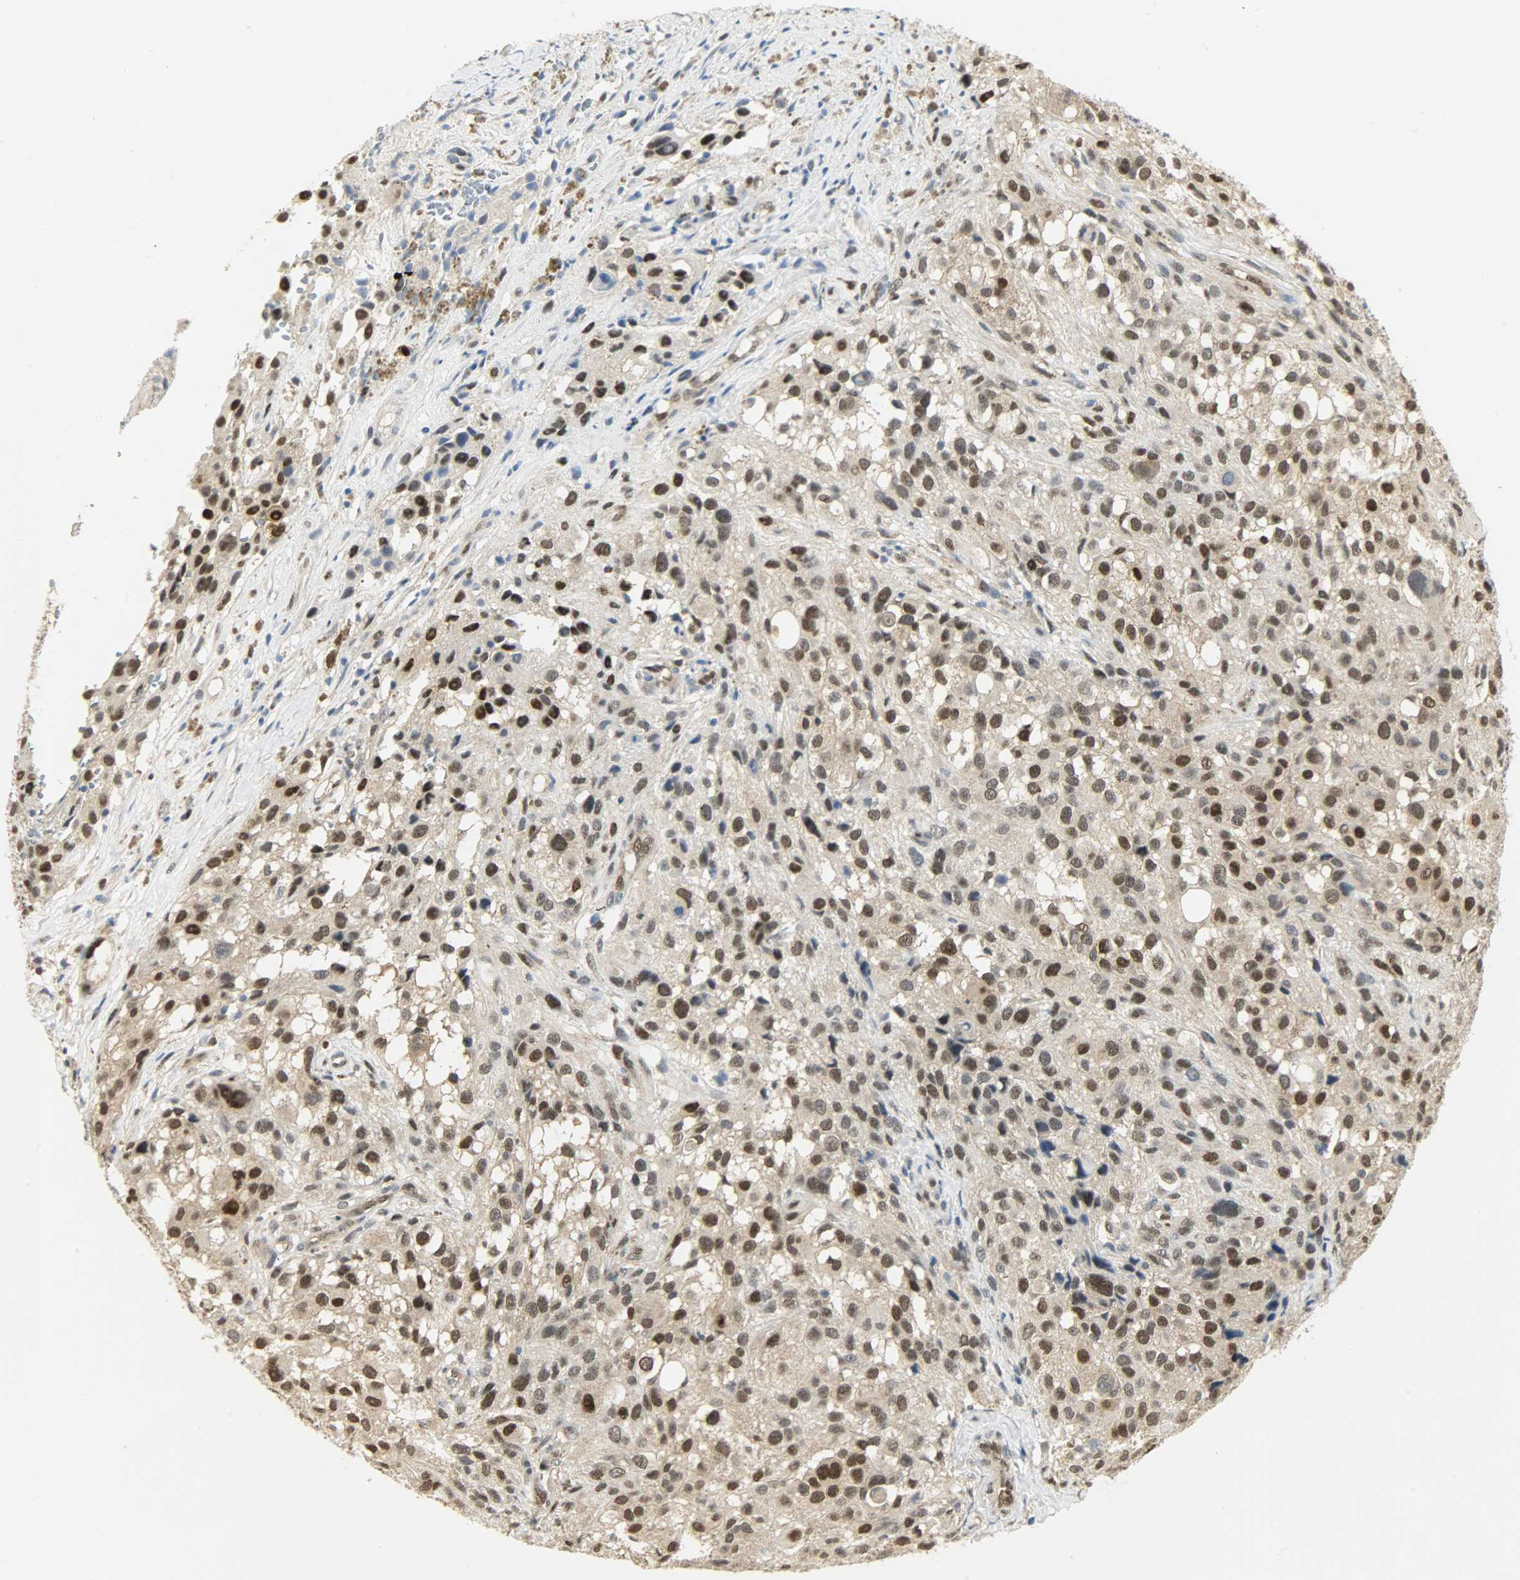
{"staining": {"intensity": "strong", "quantity": "25%-75%", "location": "nuclear"}, "tissue": "melanoma", "cell_type": "Tumor cells", "image_type": "cancer", "snomed": [{"axis": "morphology", "description": "Necrosis, NOS"}, {"axis": "morphology", "description": "Malignant melanoma, NOS"}, {"axis": "topography", "description": "Skin"}], "caption": "About 25%-75% of tumor cells in human melanoma show strong nuclear protein expression as visualized by brown immunohistochemical staining.", "gene": "NPEPL1", "patient": {"sex": "female", "age": 87}}